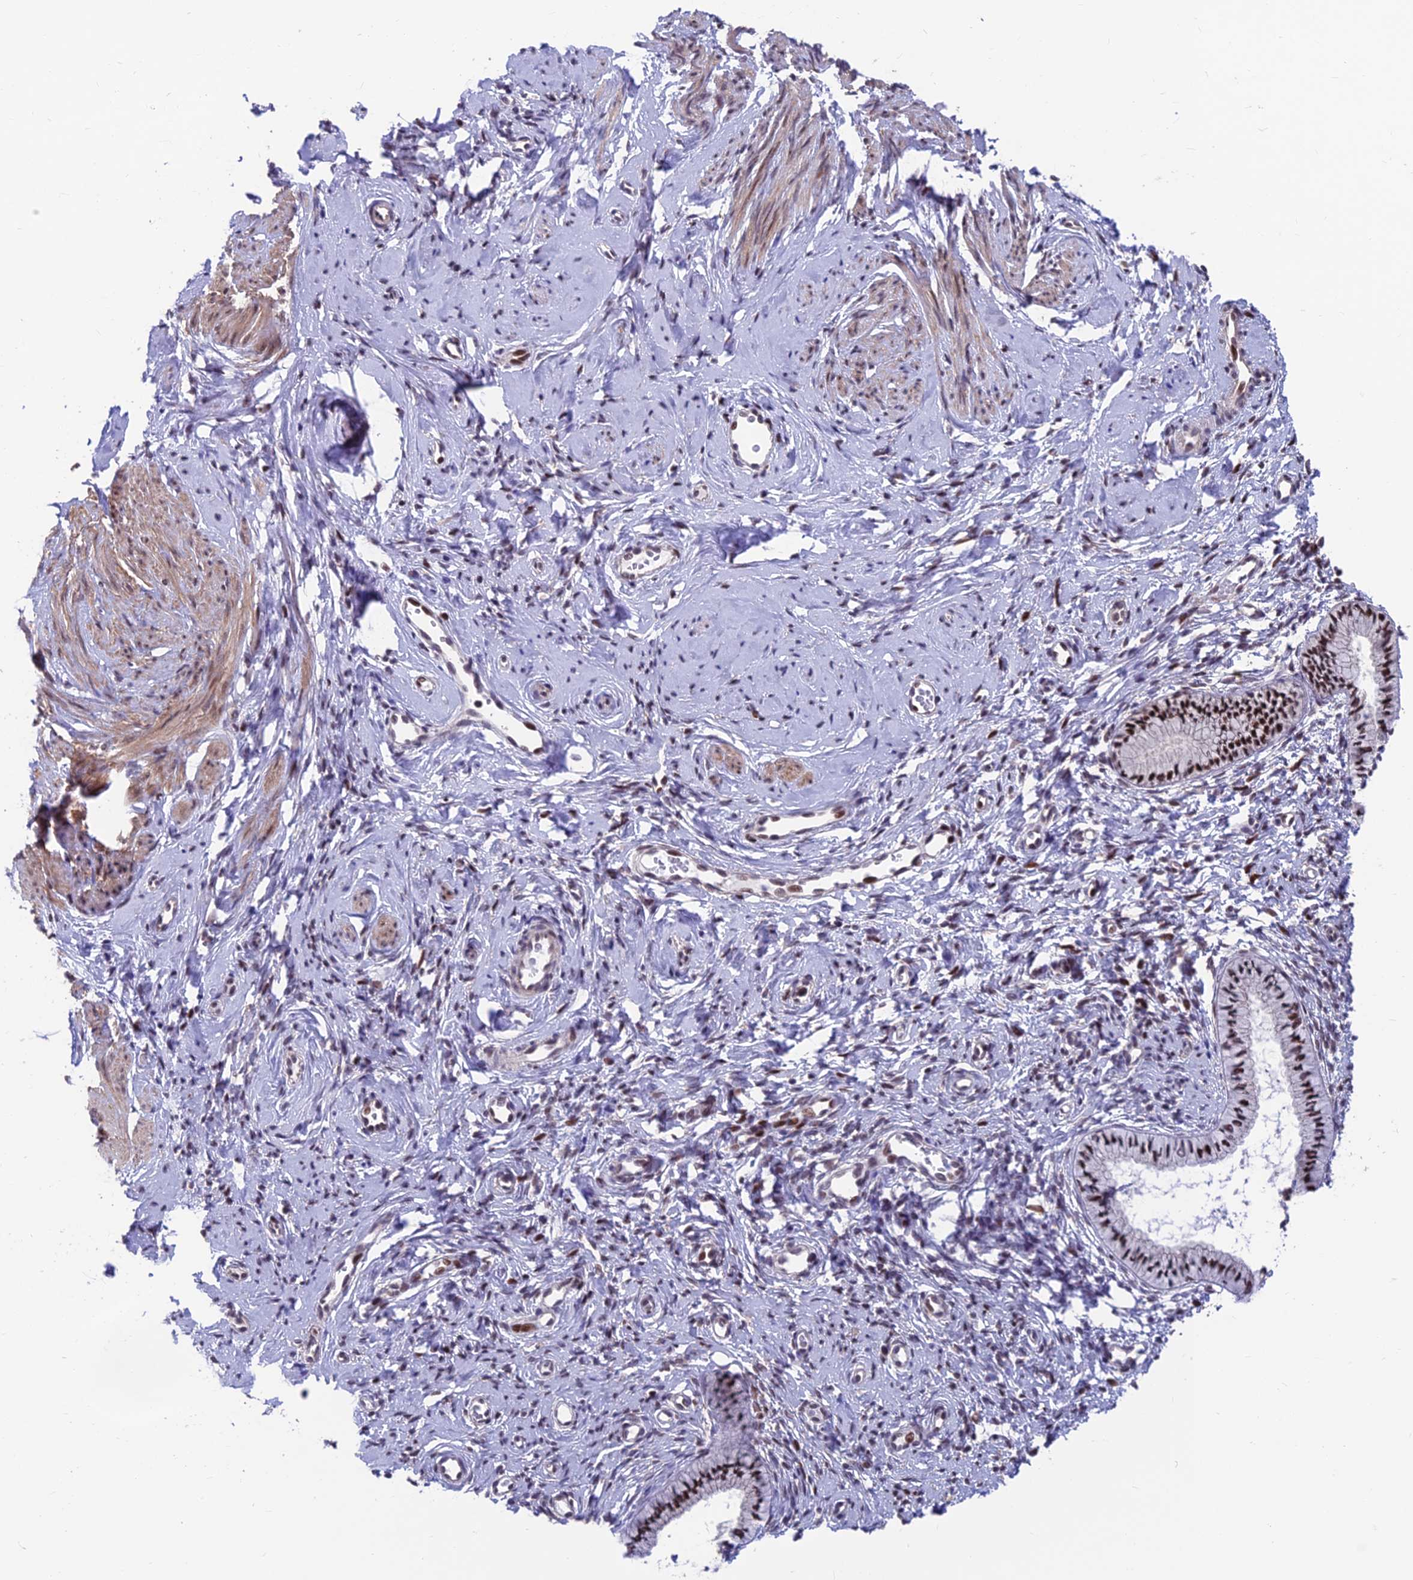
{"staining": {"intensity": "moderate", "quantity": ">75%", "location": "nuclear"}, "tissue": "cervix", "cell_type": "Glandular cells", "image_type": "normal", "snomed": [{"axis": "morphology", "description": "Normal tissue, NOS"}, {"axis": "topography", "description": "Cervix"}], "caption": "Immunohistochemical staining of benign human cervix exhibits medium levels of moderate nuclear staining in approximately >75% of glandular cells.", "gene": "KIAA1191", "patient": {"sex": "female", "age": 57}}